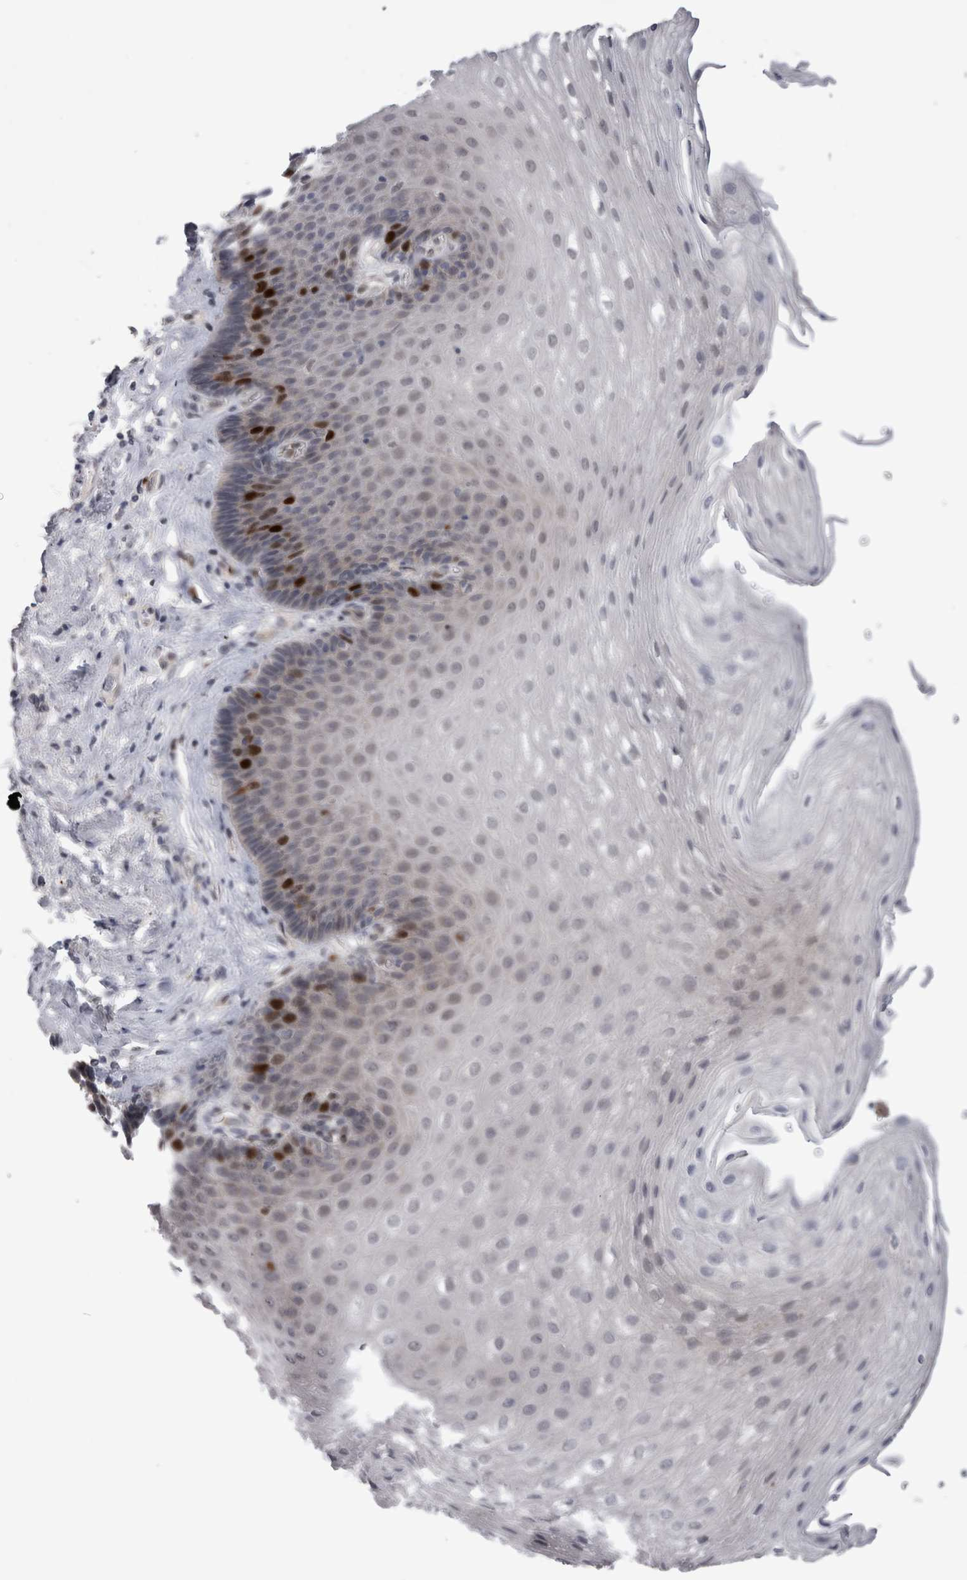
{"staining": {"intensity": "strong", "quantity": "<25%", "location": "nuclear"}, "tissue": "esophagus", "cell_type": "Squamous epithelial cells", "image_type": "normal", "snomed": [{"axis": "morphology", "description": "Normal tissue, NOS"}, {"axis": "topography", "description": "Esophagus"}], "caption": "Immunohistochemistry (IHC) (DAB) staining of unremarkable human esophagus displays strong nuclear protein positivity in approximately <25% of squamous epithelial cells. (brown staining indicates protein expression, while blue staining denotes nuclei).", "gene": "KIF18B", "patient": {"sex": "female", "age": 66}}